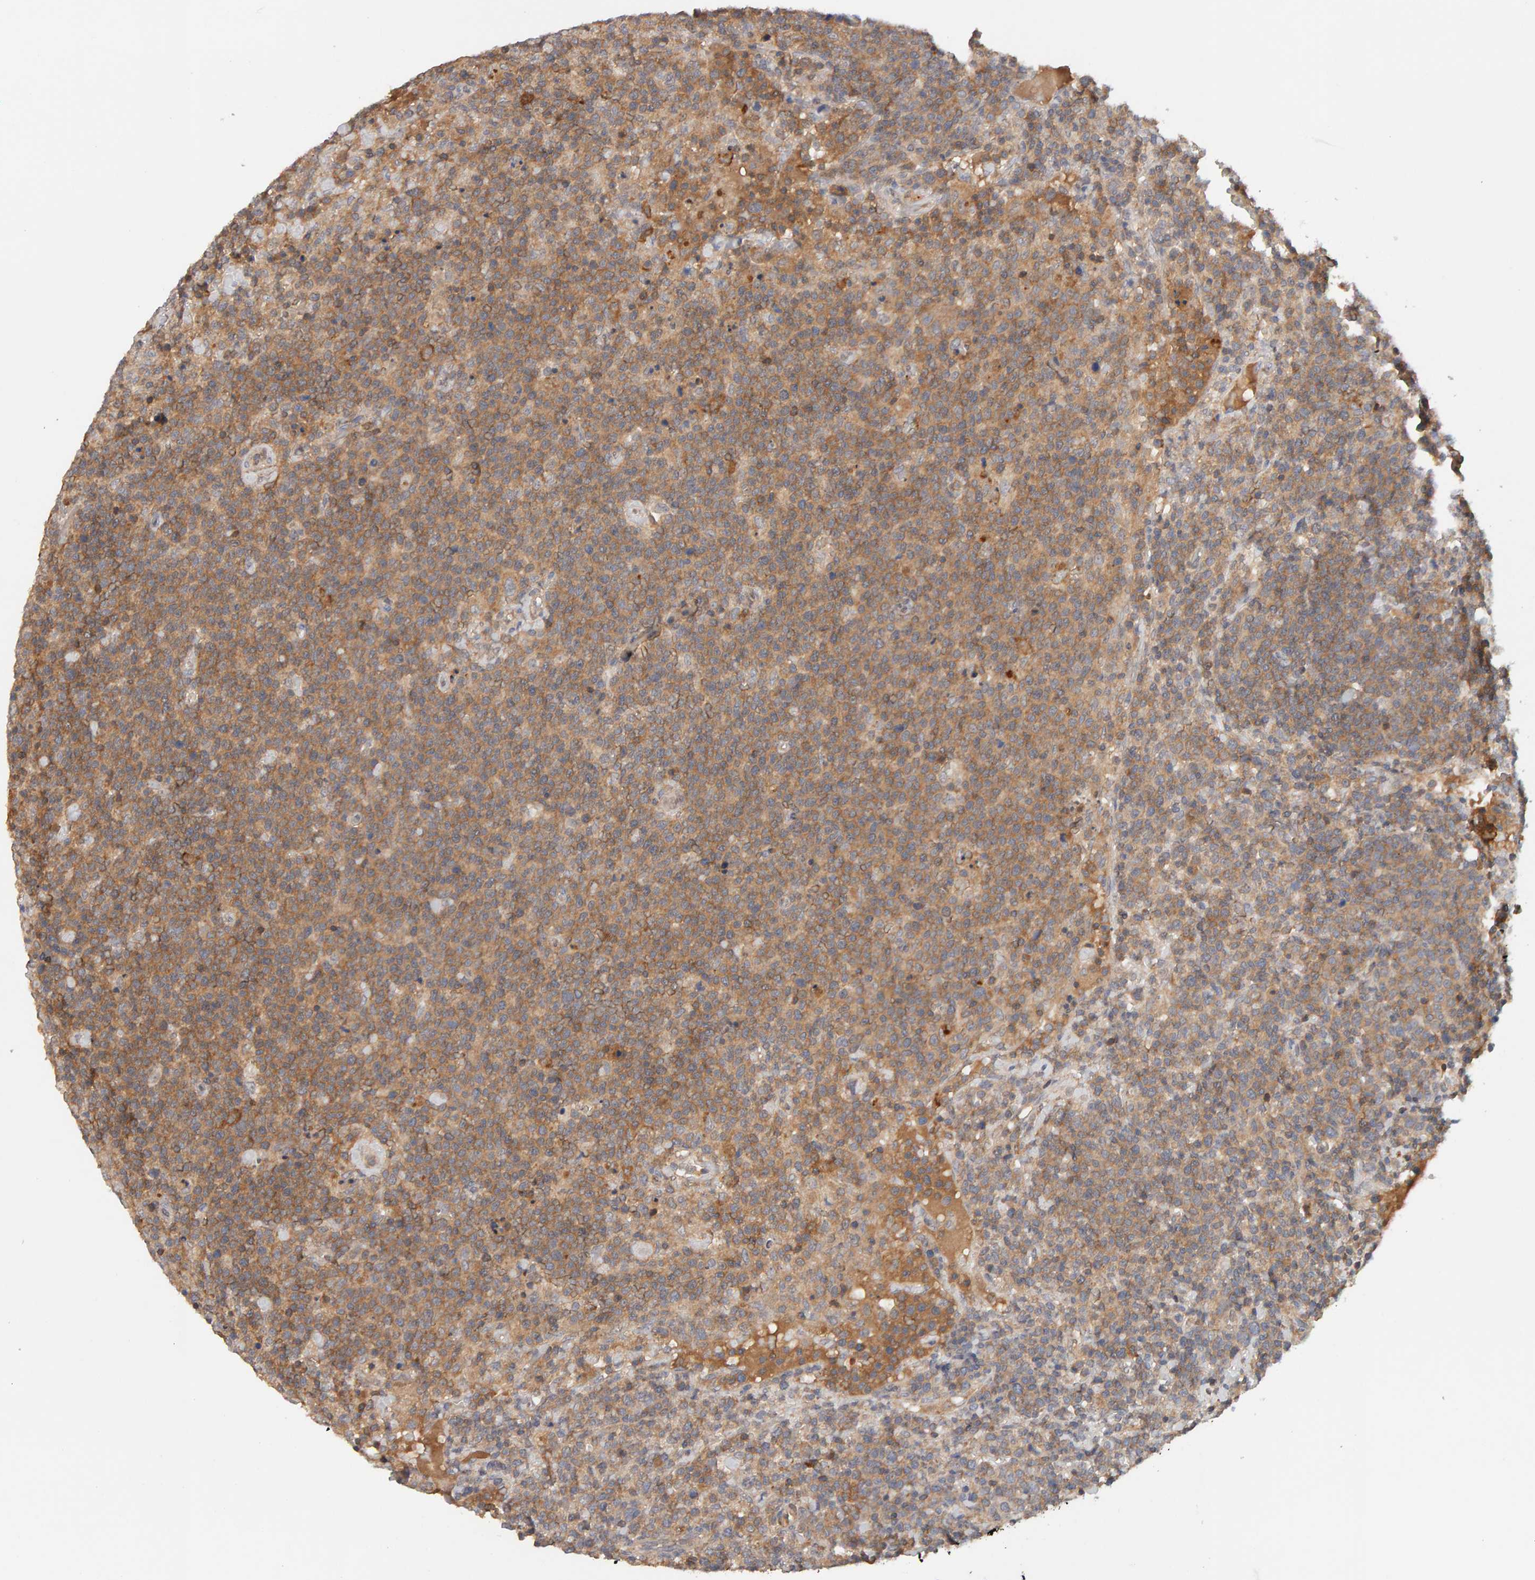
{"staining": {"intensity": "moderate", "quantity": "25%-75%", "location": "cytoplasmic/membranous"}, "tissue": "lymphoma", "cell_type": "Tumor cells", "image_type": "cancer", "snomed": [{"axis": "morphology", "description": "Malignant lymphoma, non-Hodgkin's type, High grade"}, {"axis": "topography", "description": "Lymph node"}], "caption": "This image demonstrates immunohistochemistry (IHC) staining of human malignant lymphoma, non-Hodgkin's type (high-grade), with medium moderate cytoplasmic/membranous expression in approximately 25%-75% of tumor cells.", "gene": "NUDCD1", "patient": {"sex": "male", "age": 61}}